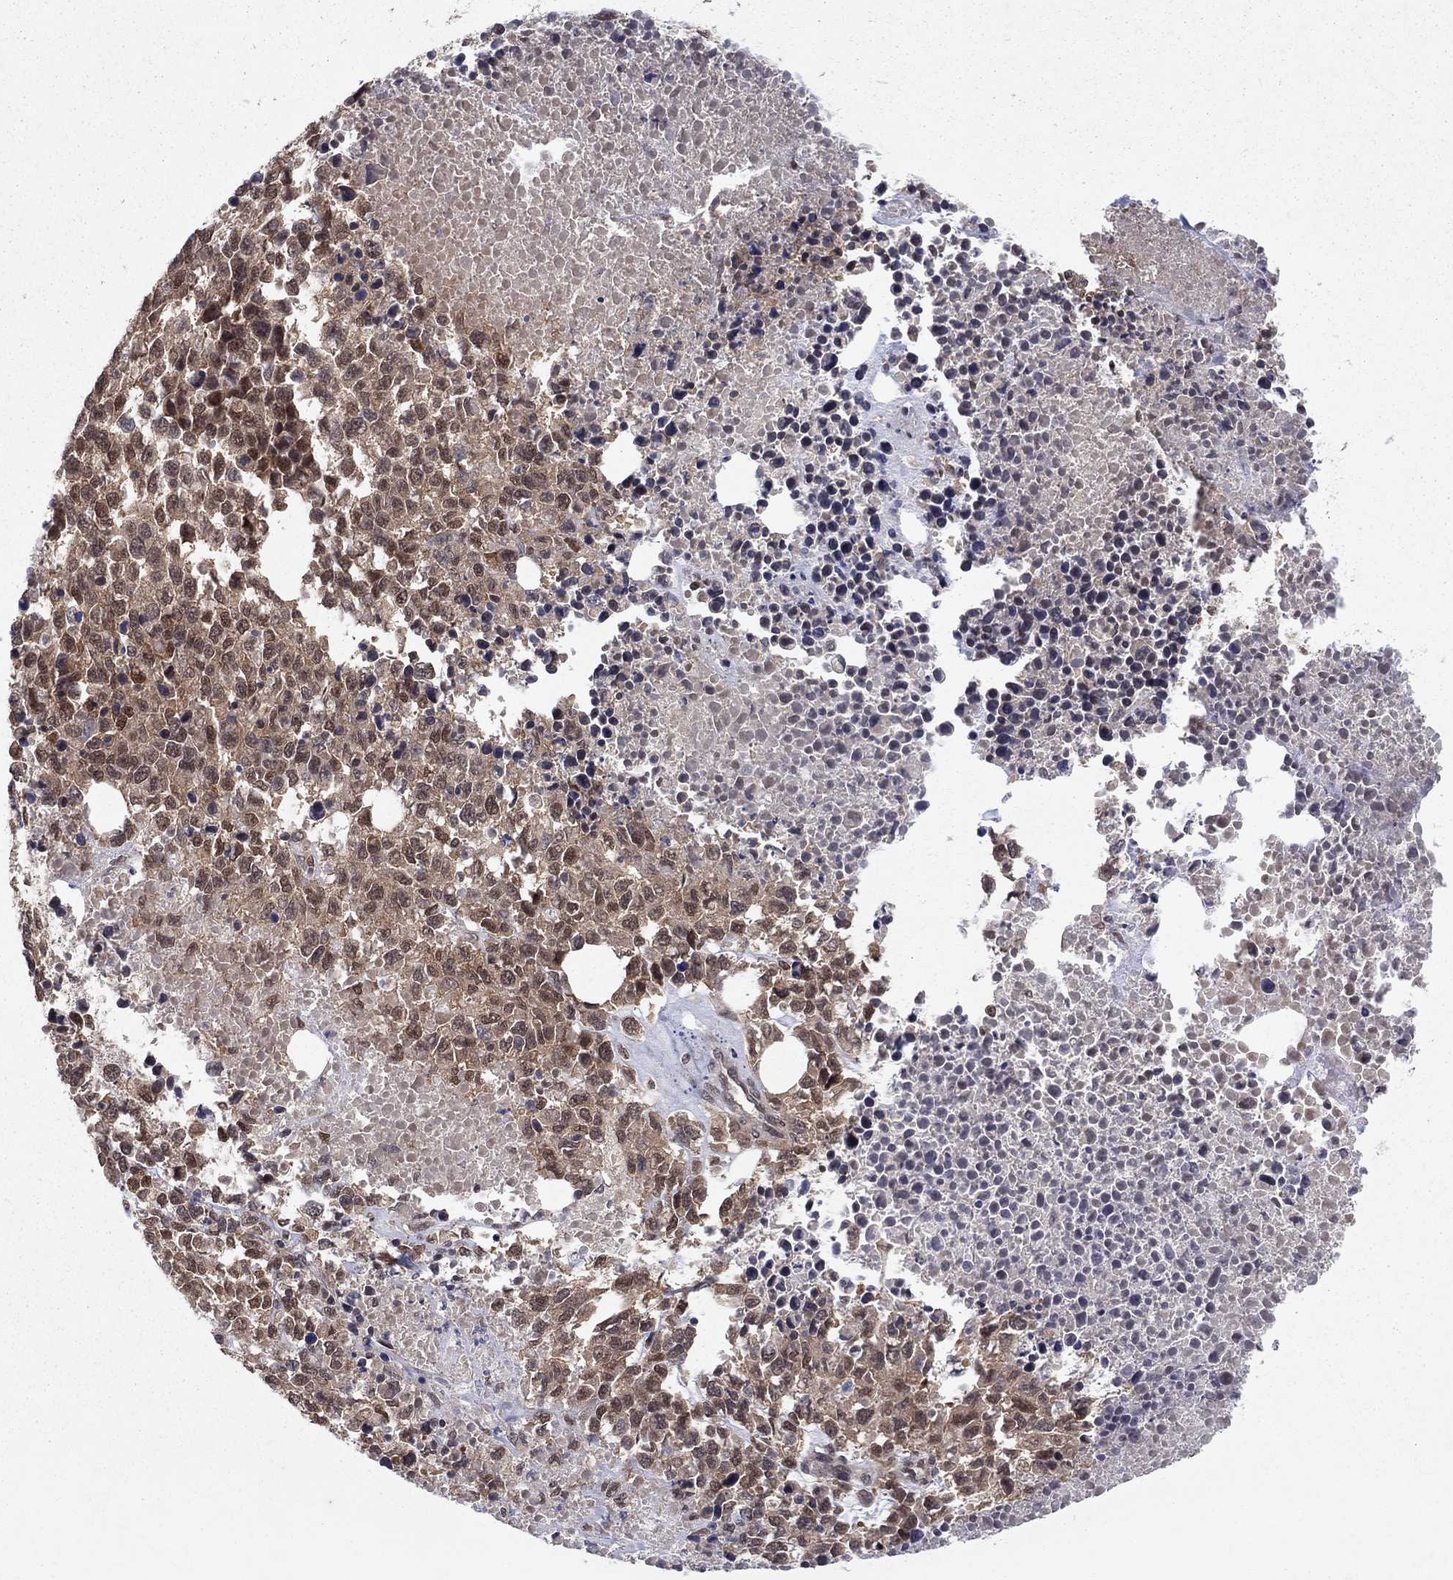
{"staining": {"intensity": "moderate", "quantity": "<25%", "location": "nuclear"}, "tissue": "melanoma", "cell_type": "Tumor cells", "image_type": "cancer", "snomed": [{"axis": "morphology", "description": "Malignant melanoma, Metastatic site"}, {"axis": "topography", "description": "Skin"}], "caption": "Immunohistochemical staining of human melanoma exhibits low levels of moderate nuclear protein expression in about <25% of tumor cells.", "gene": "CRTC1", "patient": {"sex": "male", "age": 84}}